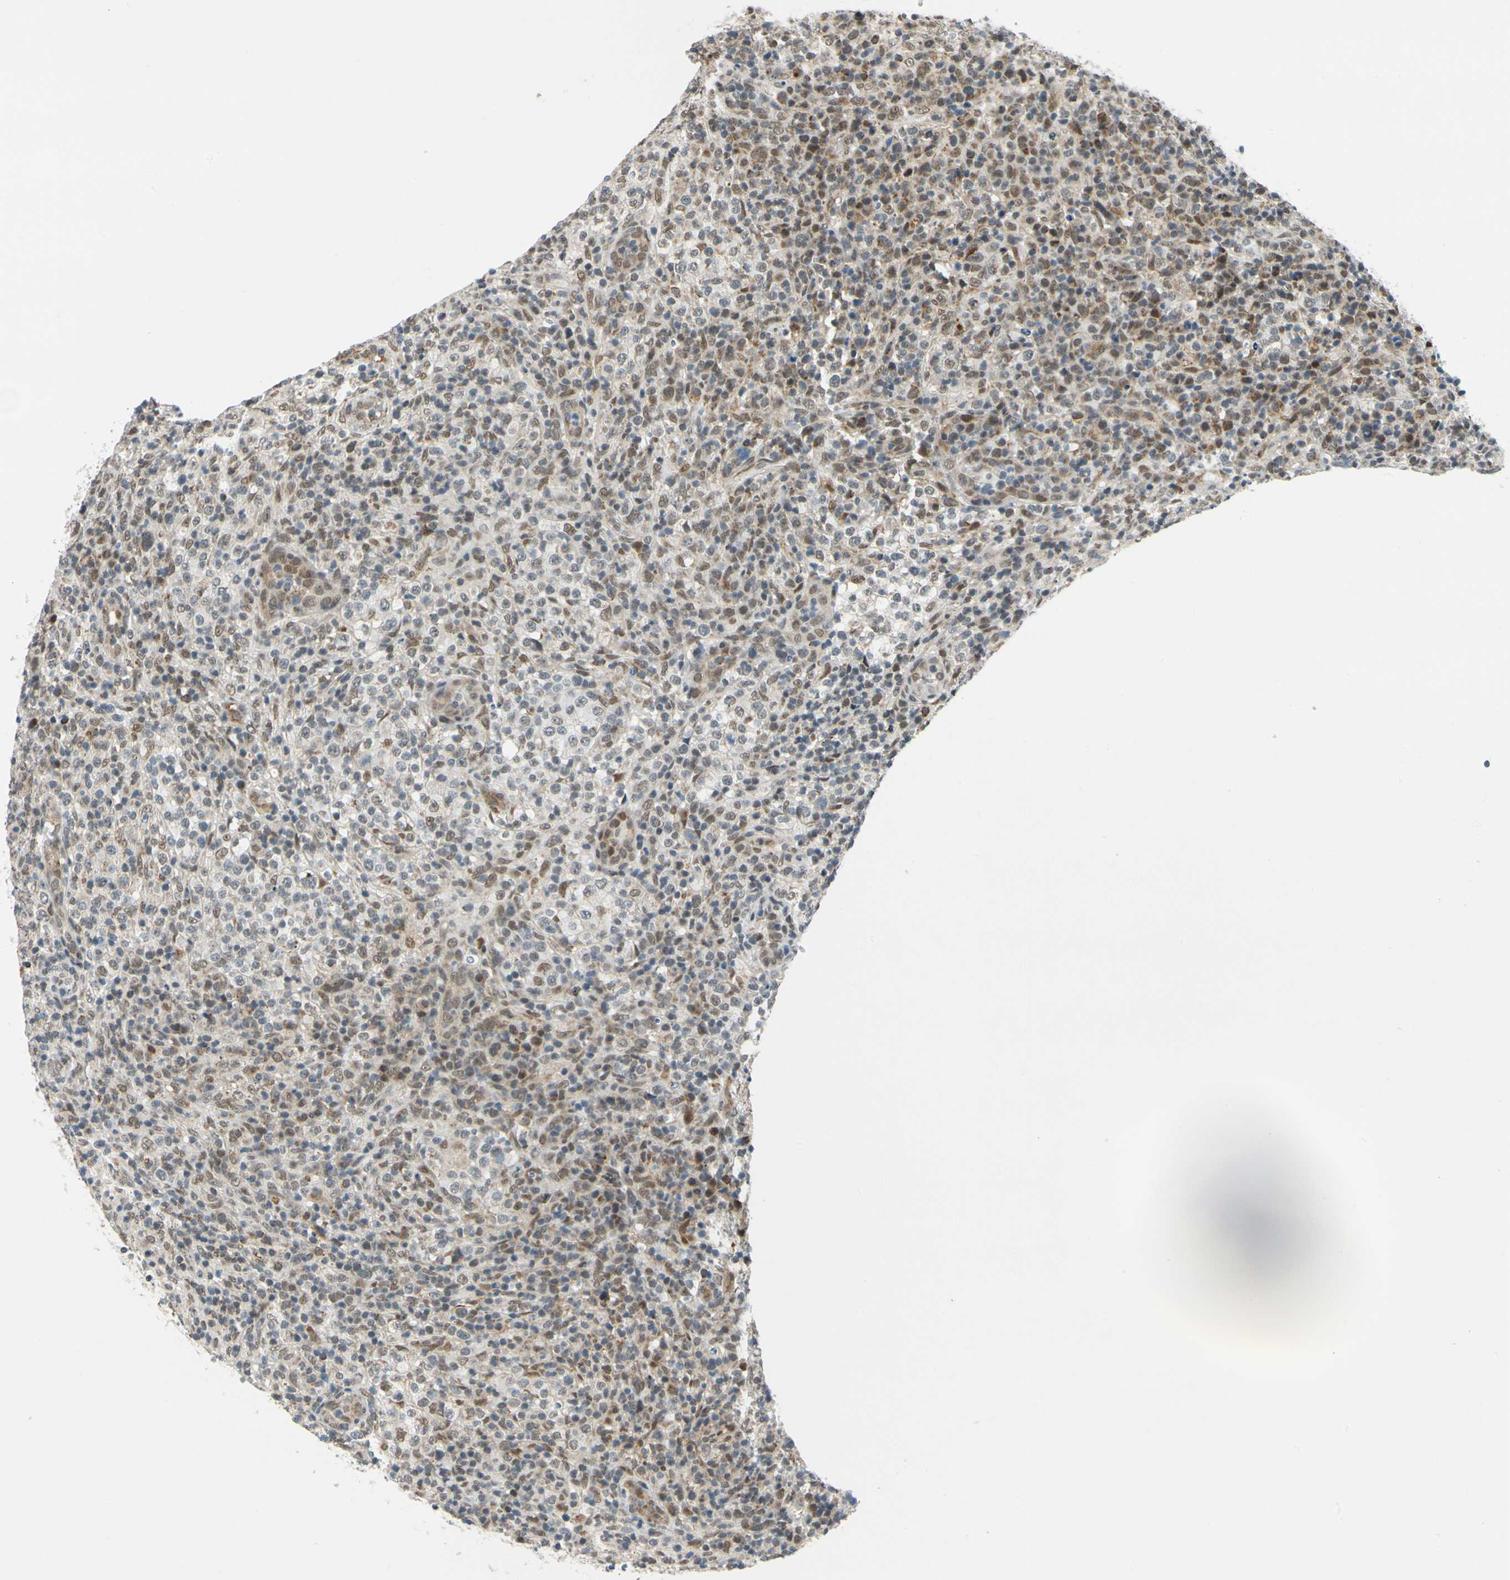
{"staining": {"intensity": "strong", "quantity": "25%-75%", "location": "cytoplasmic/membranous,nuclear"}, "tissue": "lymphoma", "cell_type": "Tumor cells", "image_type": "cancer", "snomed": [{"axis": "morphology", "description": "Malignant lymphoma, non-Hodgkin's type, High grade"}, {"axis": "topography", "description": "Lymph node"}], "caption": "Immunohistochemical staining of human high-grade malignant lymphoma, non-Hodgkin's type demonstrates strong cytoplasmic/membranous and nuclear protein staining in about 25%-75% of tumor cells.", "gene": "POGZ", "patient": {"sex": "female", "age": 76}}